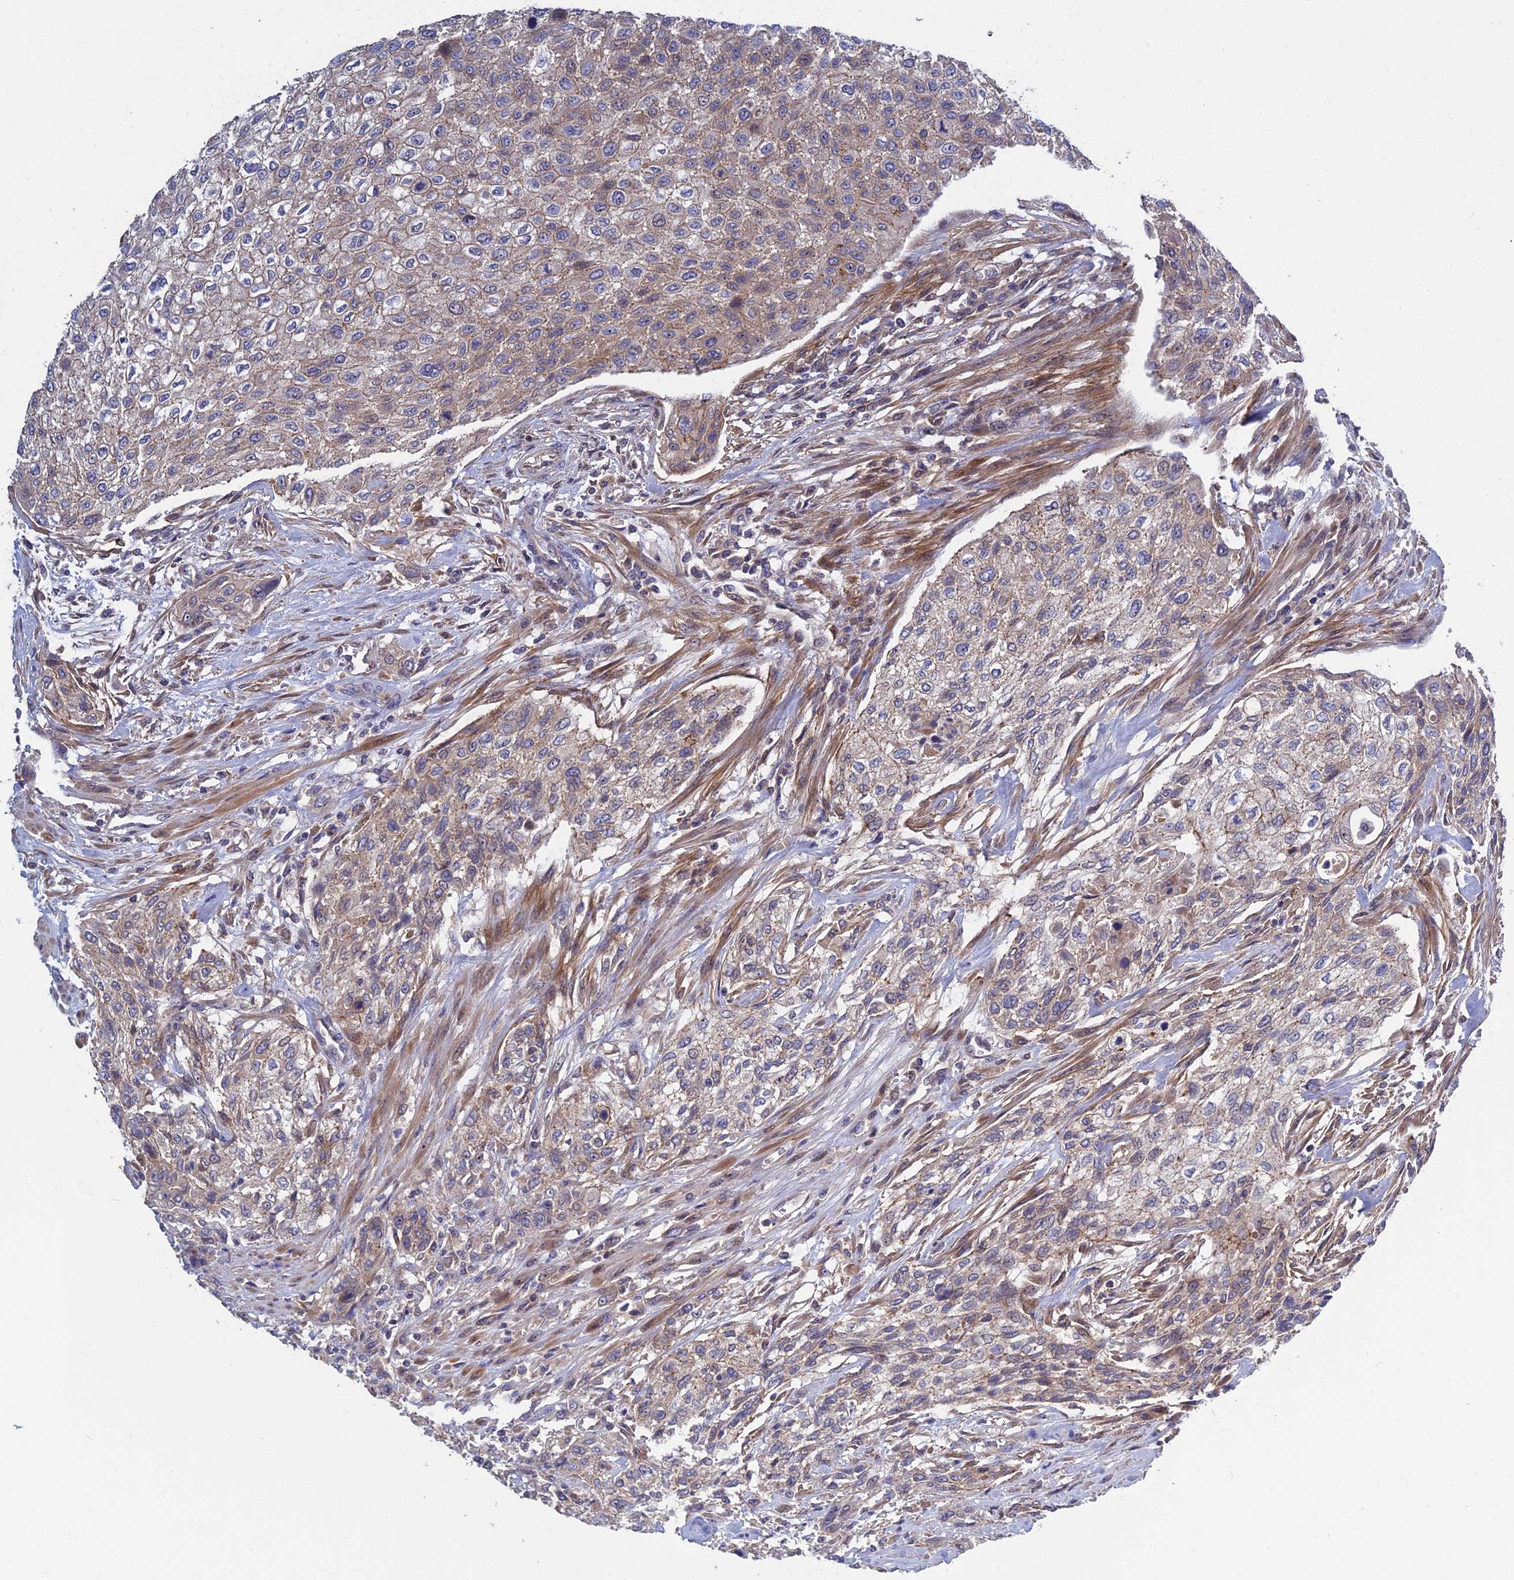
{"staining": {"intensity": "negative", "quantity": "none", "location": "none"}, "tissue": "urothelial cancer", "cell_type": "Tumor cells", "image_type": "cancer", "snomed": [{"axis": "morphology", "description": "Urothelial carcinoma, High grade"}, {"axis": "topography", "description": "Urinary bladder"}], "caption": "Immunohistochemistry (IHC) micrograph of urothelial carcinoma (high-grade) stained for a protein (brown), which shows no staining in tumor cells. (Brightfield microscopy of DAB immunohistochemistry at high magnification).", "gene": "CRACD", "patient": {"sex": "male", "age": 35}}